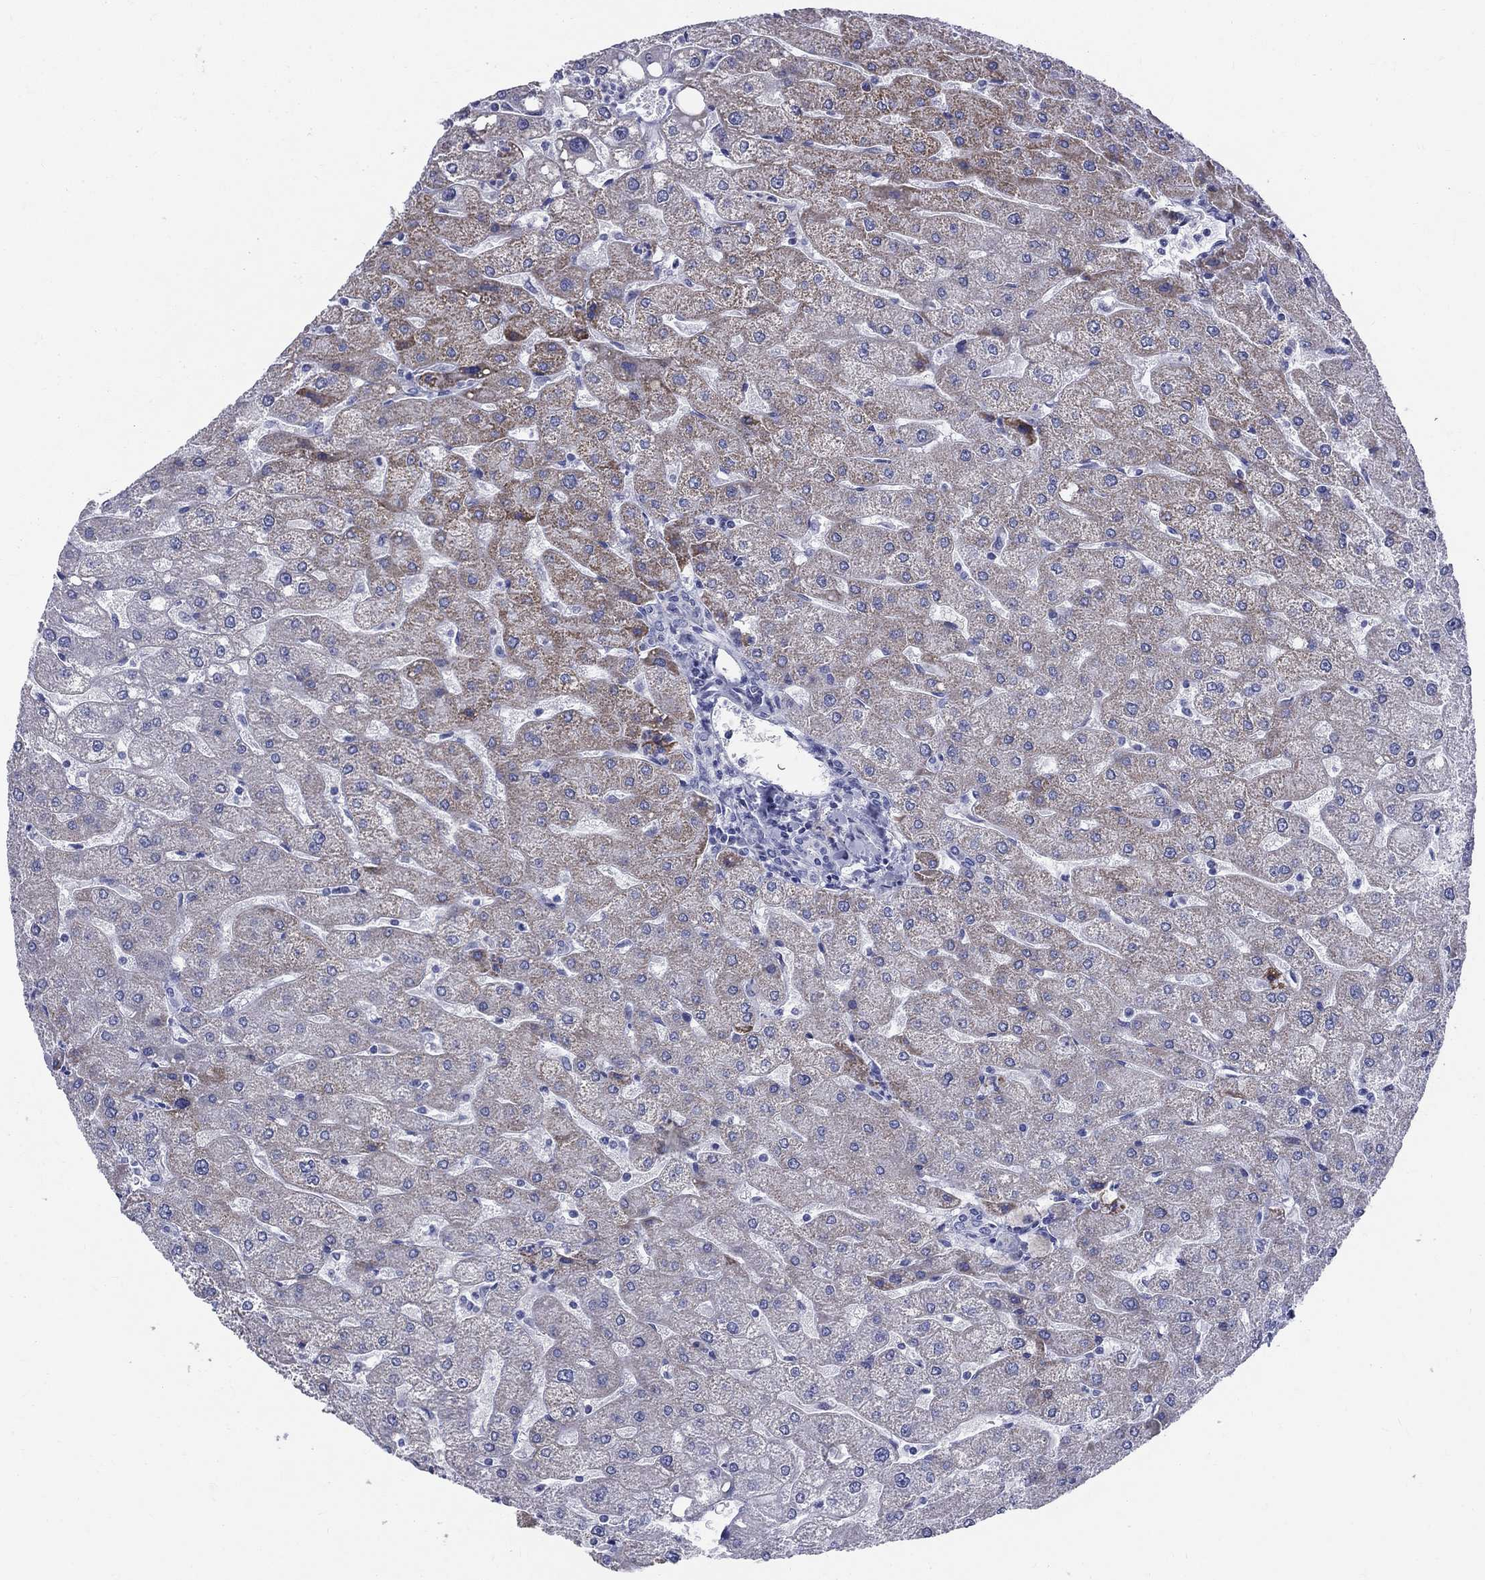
{"staining": {"intensity": "negative", "quantity": "none", "location": "none"}, "tissue": "liver", "cell_type": "Cholangiocytes", "image_type": "normal", "snomed": [{"axis": "morphology", "description": "Normal tissue, NOS"}, {"axis": "topography", "description": "Liver"}], "caption": "This is a micrograph of immunohistochemistry (IHC) staining of normal liver, which shows no staining in cholangiocytes. The staining is performed using DAB (3,3'-diaminobenzidine) brown chromogen with nuclei counter-stained in using hematoxylin.", "gene": "CEP43", "patient": {"sex": "male", "age": 67}}